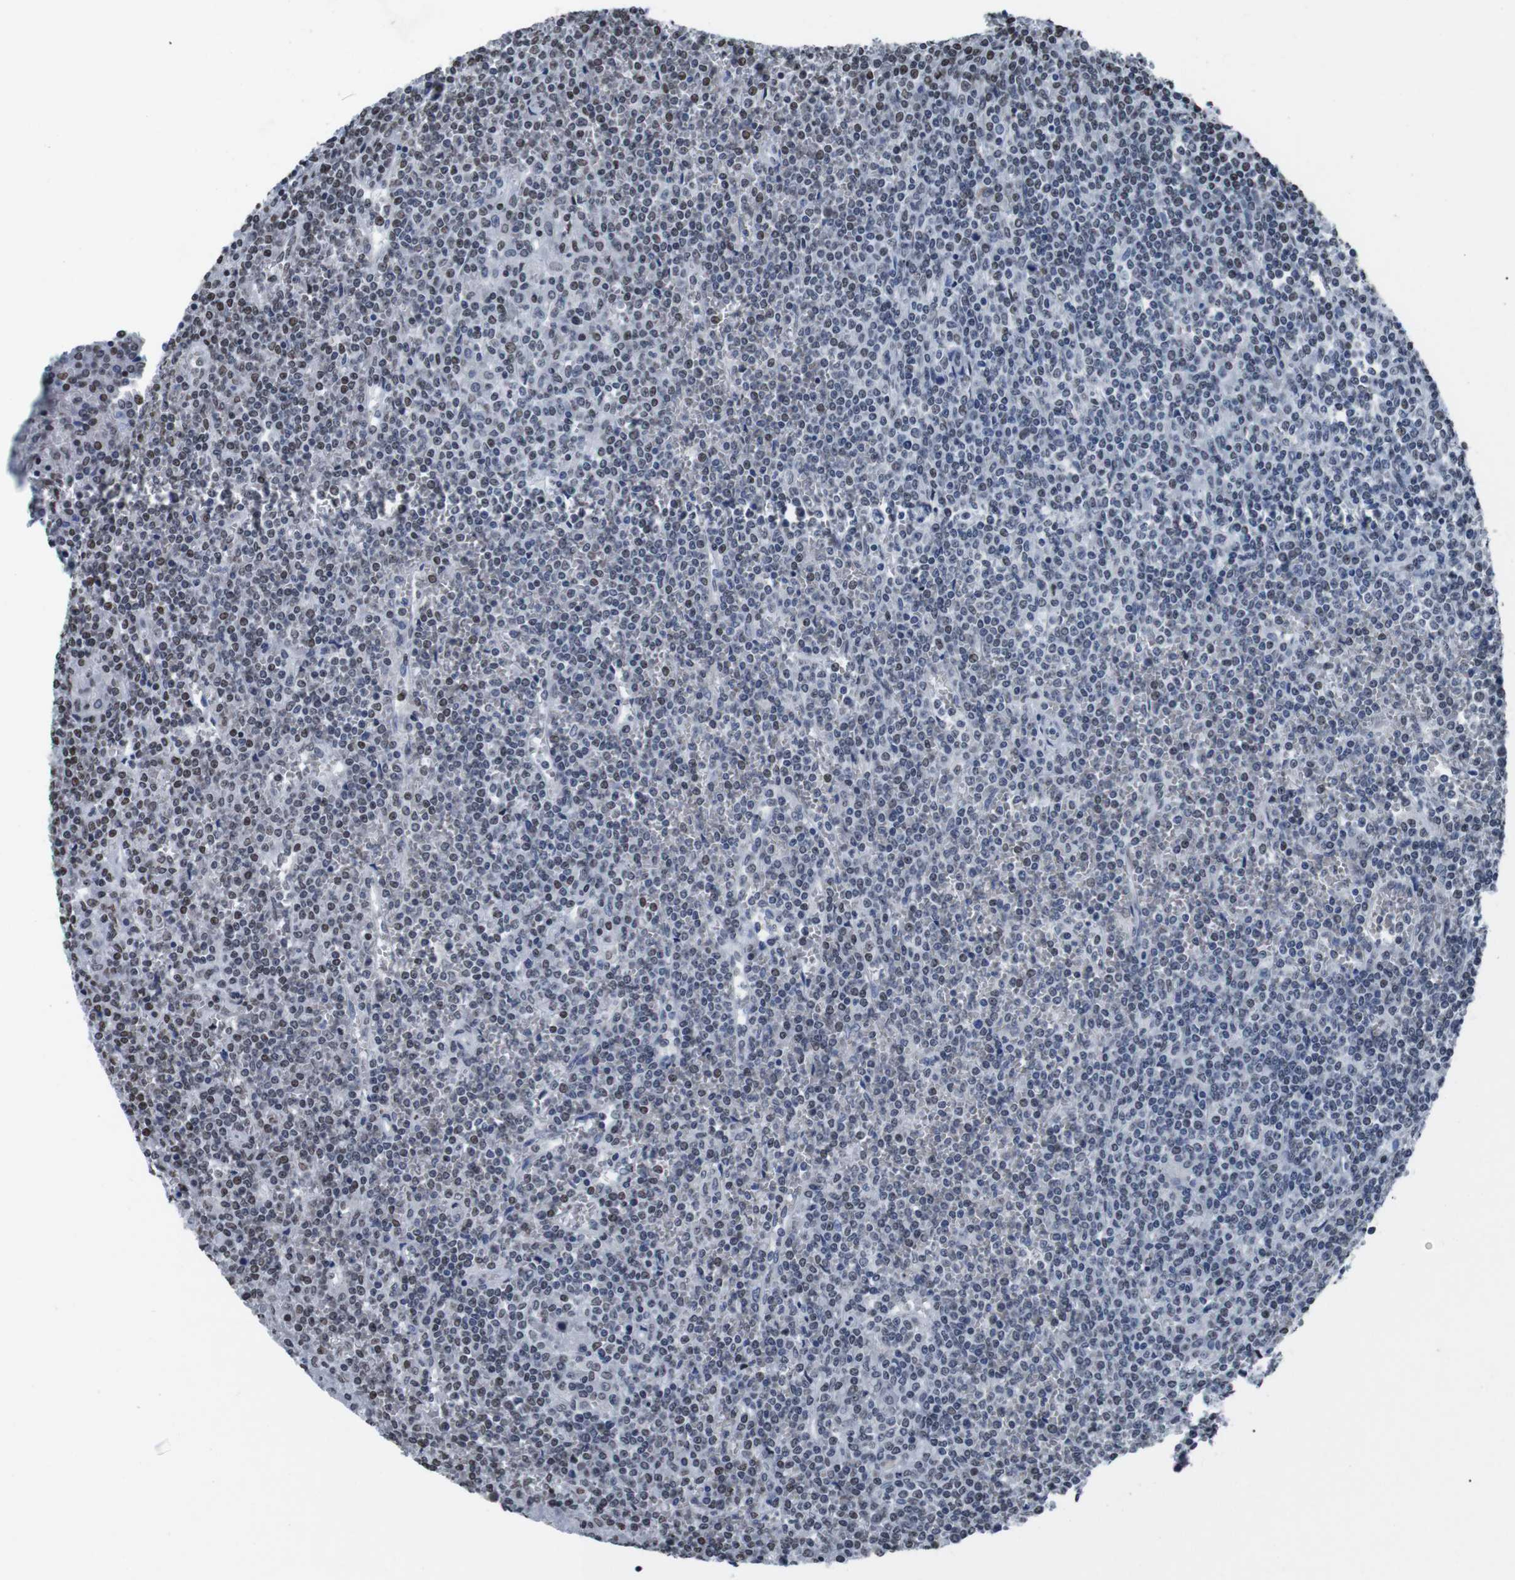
{"staining": {"intensity": "weak", "quantity": "<25%", "location": "nuclear"}, "tissue": "lymphoma", "cell_type": "Tumor cells", "image_type": "cancer", "snomed": [{"axis": "morphology", "description": "Malignant lymphoma, non-Hodgkin's type, Low grade"}, {"axis": "topography", "description": "Spleen"}], "caption": "A high-resolution image shows immunohistochemistry staining of lymphoma, which exhibits no significant expression in tumor cells.", "gene": "PIP4P2", "patient": {"sex": "female", "age": 19}}